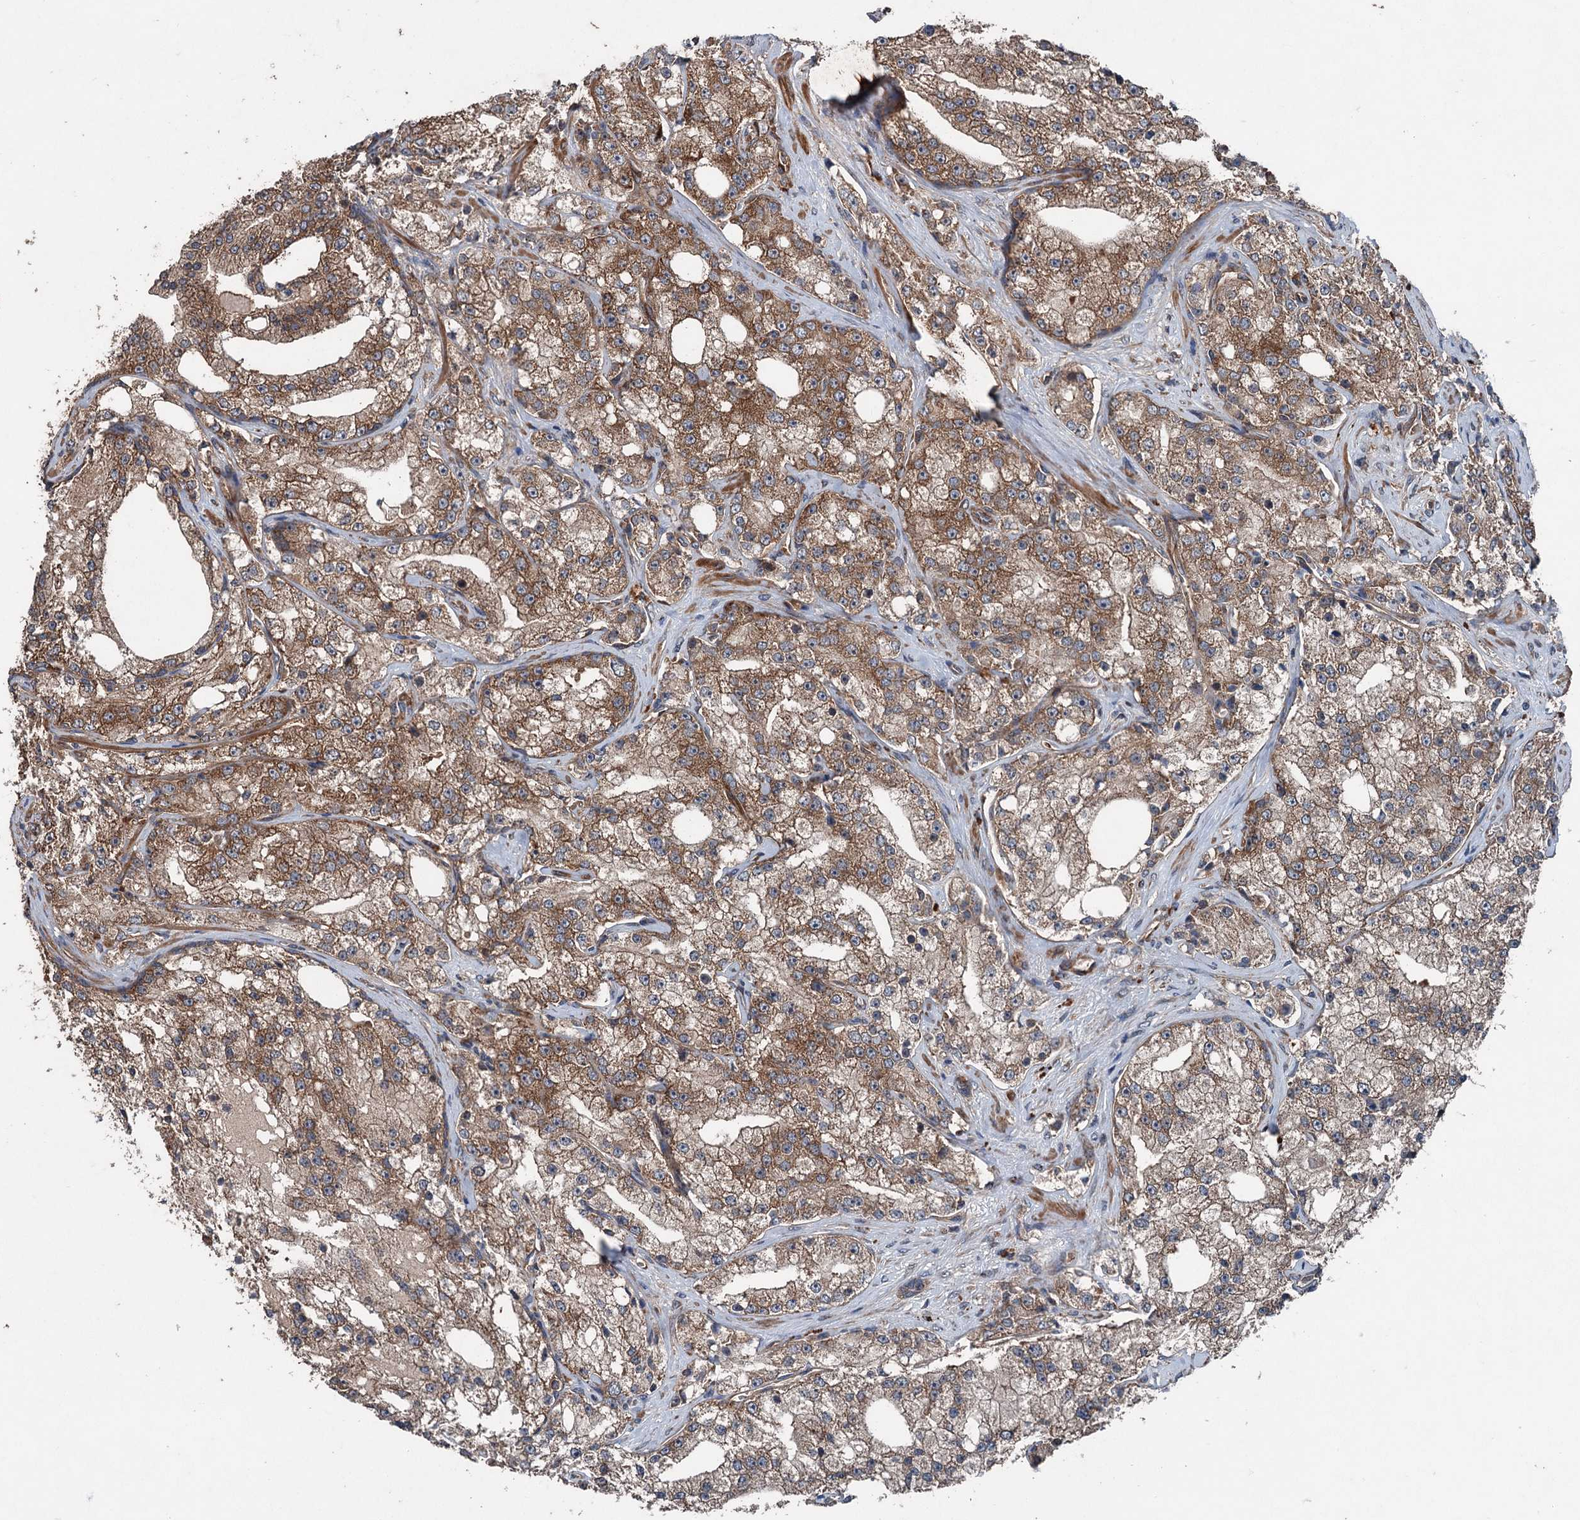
{"staining": {"intensity": "moderate", "quantity": ">75%", "location": "cytoplasmic/membranous"}, "tissue": "prostate cancer", "cell_type": "Tumor cells", "image_type": "cancer", "snomed": [{"axis": "morphology", "description": "Adenocarcinoma, High grade"}, {"axis": "topography", "description": "Prostate"}], "caption": "This is a histology image of immunohistochemistry staining of prostate cancer (high-grade adenocarcinoma), which shows moderate positivity in the cytoplasmic/membranous of tumor cells.", "gene": "RNF214", "patient": {"sex": "male", "age": 64}}